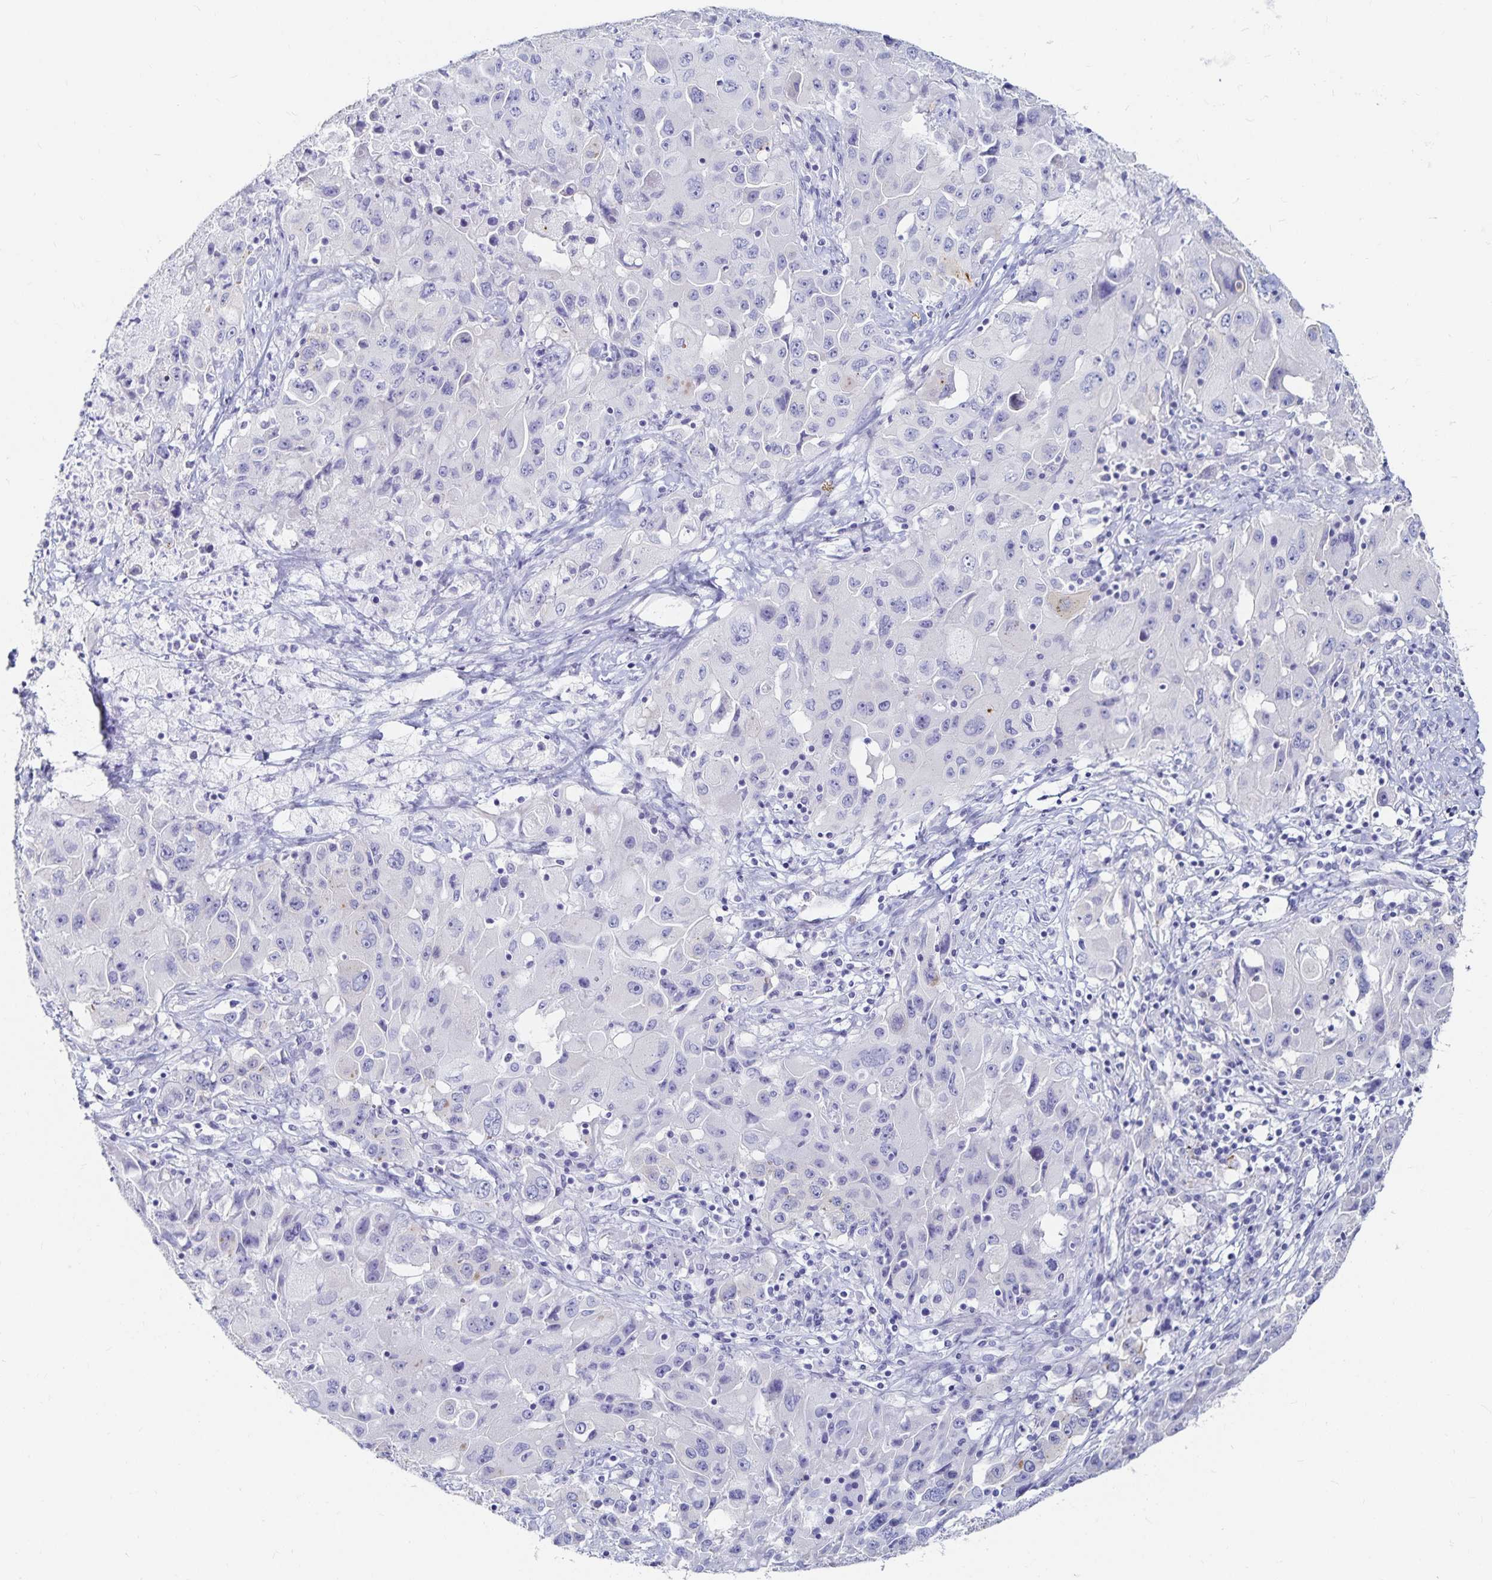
{"staining": {"intensity": "negative", "quantity": "none", "location": "none"}, "tissue": "lung cancer", "cell_type": "Tumor cells", "image_type": "cancer", "snomed": [{"axis": "morphology", "description": "Squamous cell carcinoma, NOS"}, {"axis": "topography", "description": "Lung"}], "caption": "High power microscopy photomicrograph of an immunohistochemistry (IHC) photomicrograph of lung cancer (squamous cell carcinoma), revealing no significant positivity in tumor cells. (Brightfield microscopy of DAB IHC at high magnification).", "gene": "TNIP1", "patient": {"sex": "male", "age": 63}}